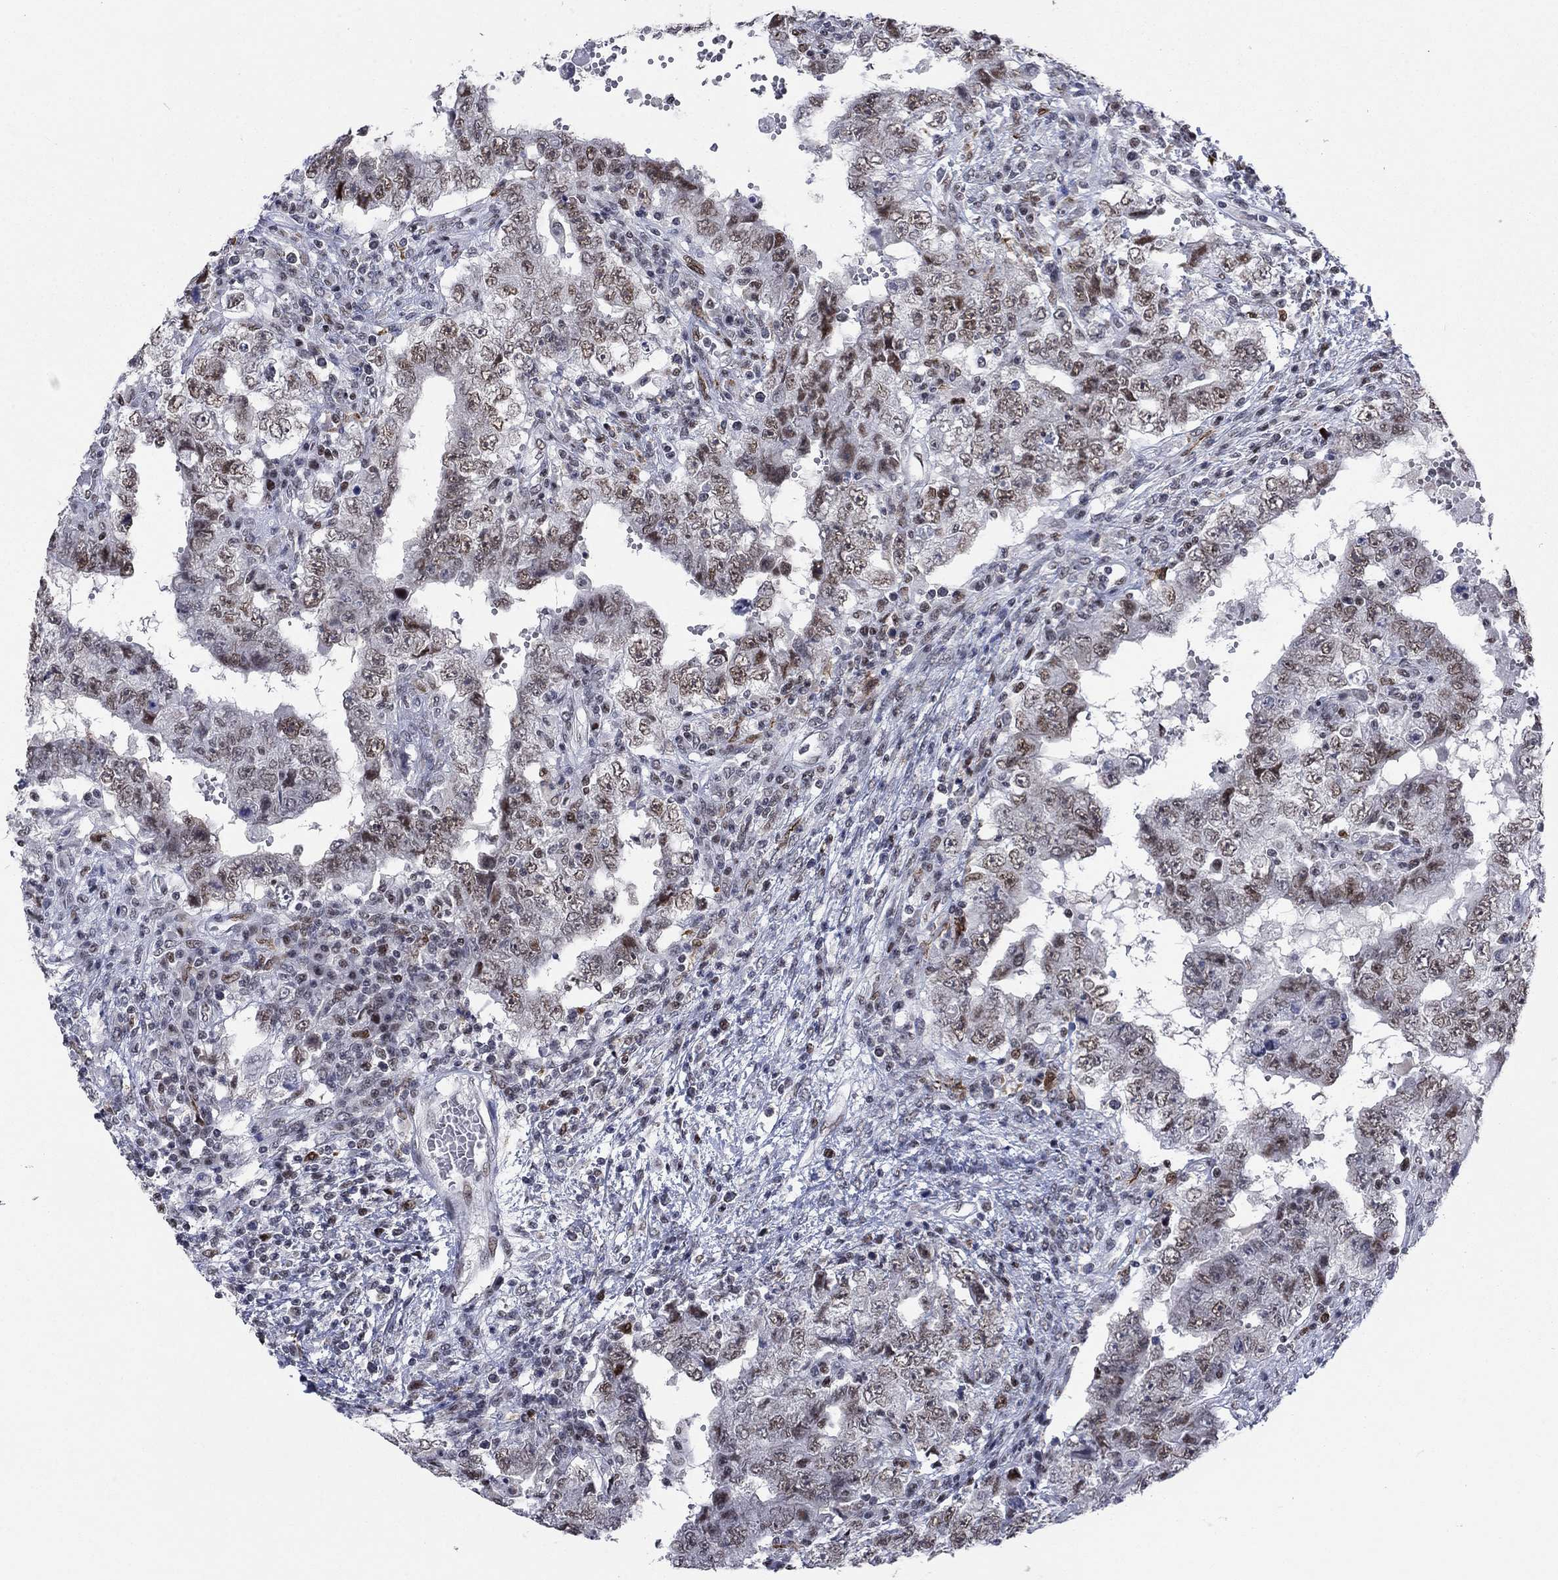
{"staining": {"intensity": "moderate", "quantity": "25%-75%", "location": "nuclear"}, "tissue": "testis cancer", "cell_type": "Tumor cells", "image_type": "cancer", "snomed": [{"axis": "morphology", "description": "Carcinoma, Embryonal, NOS"}, {"axis": "topography", "description": "Testis"}], "caption": "Testis cancer (embryonal carcinoma) was stained to show a protein in brown. There is medium levels of moderate nuclear positivity in approximately 25%-75% of tumor cells.", "gene": "HCFC1", "patient": {"sex": "male", "age": 26}}